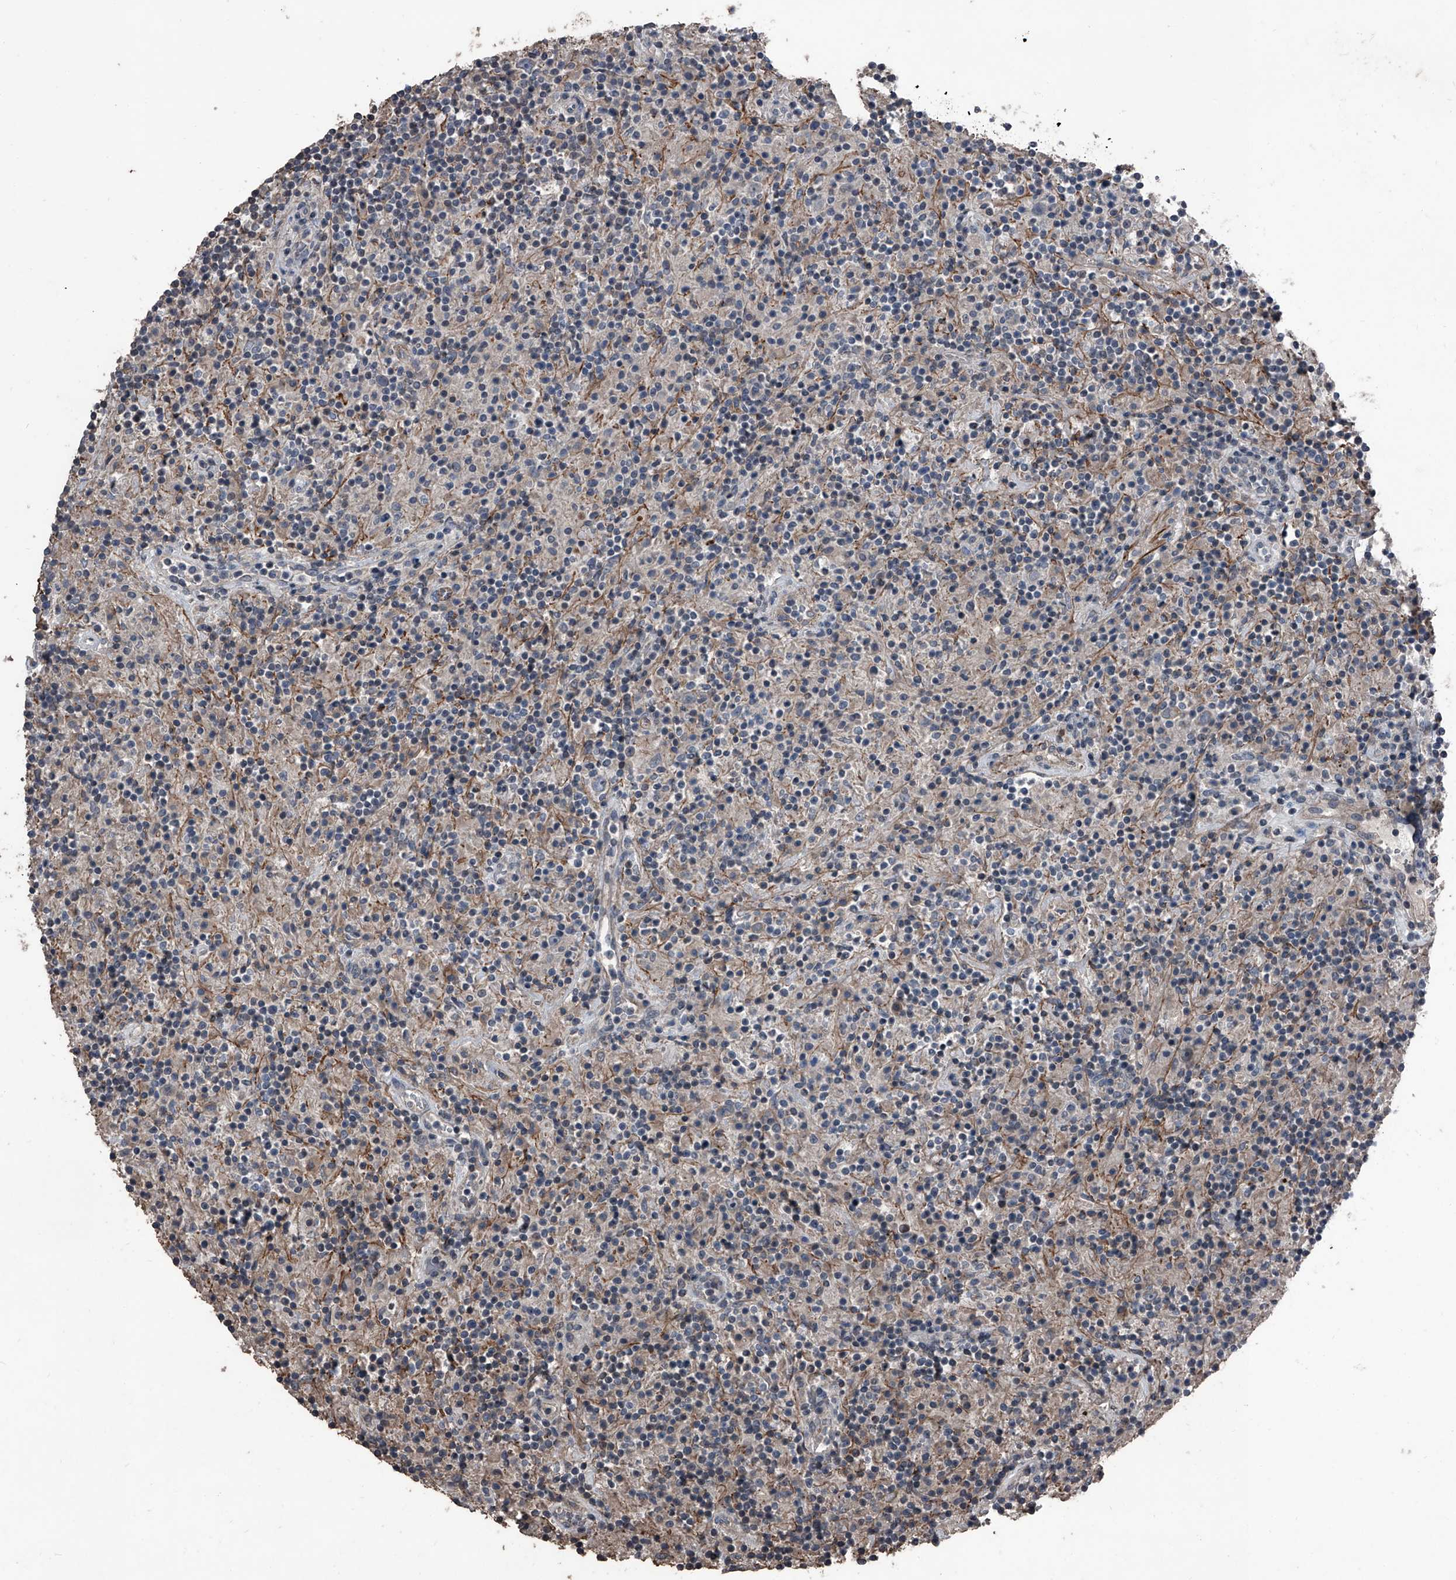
{"staining": {"intensity": "negative", "quantity": "none", "location": "none"}, "tissue": "lymphoma", "cell_type": "Tumor cells", "image_type": "cancer", "snomed": [{"axis": "morphology", "description": "Hodgkin's disease, NOS"}, {"axis": "topography", "description": "Lymph node"}], "caption": "This is an immunohistochemistry micrograph of human lymphoma. There is no positivity in tumor cells.", "gene": "OARD1", "patient": {"sex": "male", "age": 70}}